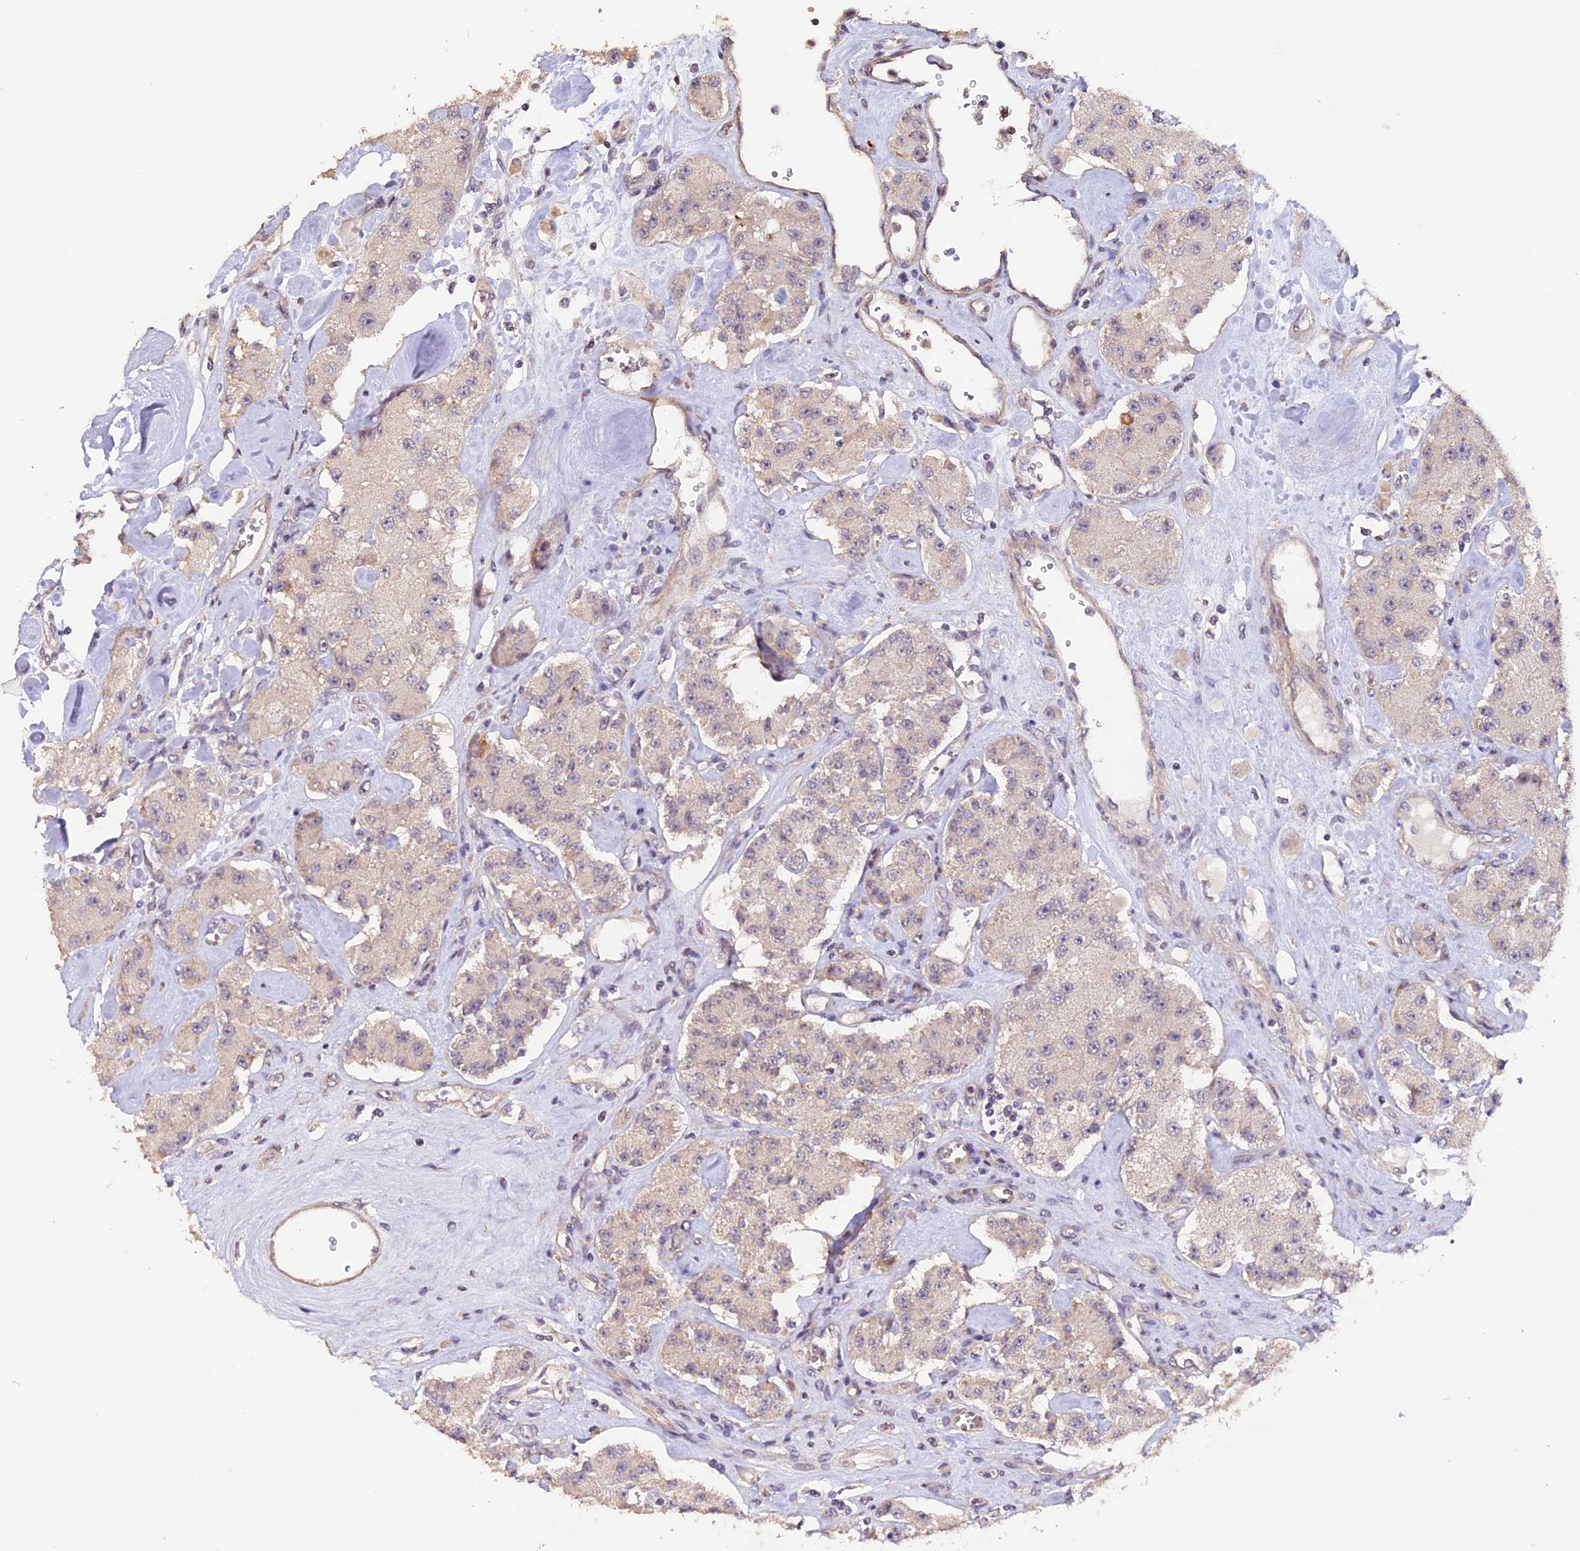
{"staining": {"intensity": "negative", "quantity": "none", "location": "none"}, "tissue": "carcinoid", "cell_type": "Tumor cells", "image_type": "cancer", "snomed": [{"axis": "morphology", "description": "Carcinoid, malignant, NOS"}, {"axis": "topography", "description": "Pancreas"}], "caption": "An image of carcinoid stained for a protein demonstrates no brown staining in tumor cells.", "gene": "GNB5", "patient": {"sex": "male", "age": 41}}